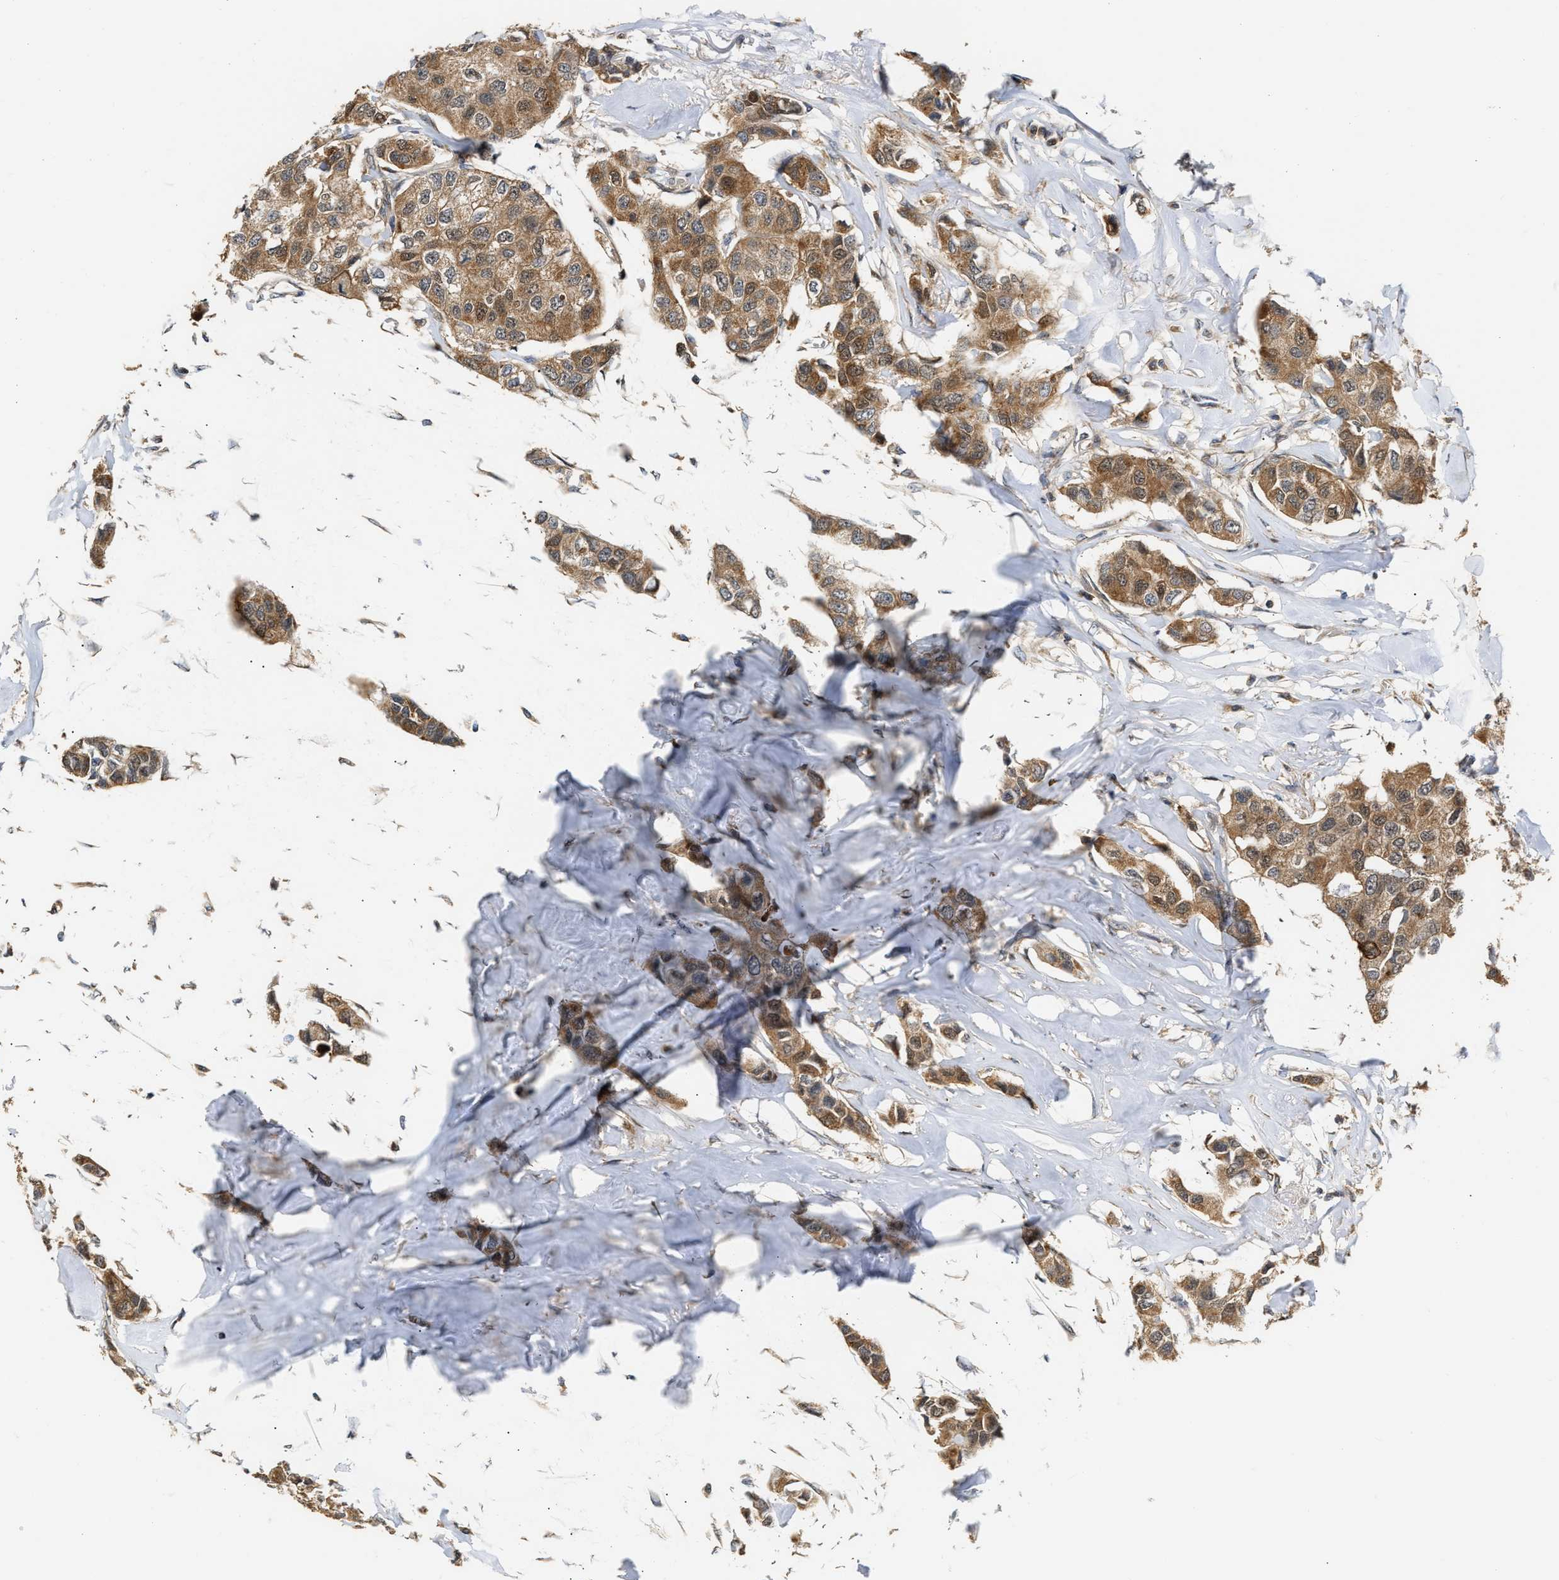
{"staining": {"intensity": "moderate", "quantity": ">75%", "location": "cytoplasmic/membranous"}, "tissue": "breast cancer", "cell_type": "Tumor cells", "image_type": "cancer", "snomed": [{"axis": "morphology", "description": "Duct carcinoma"}, {"axis": "topography", "description": "Breast"}], "caption": "High-power microscopy captured an immunohistochemistry photomicrograph of breast cancer (intraductal carcinoma), revealing moderate cytoplasmic/membranous positivity in about >75% of tumor cells.", "gene": "EXTL2", "patient": {"sex": "female", "age": 80}}